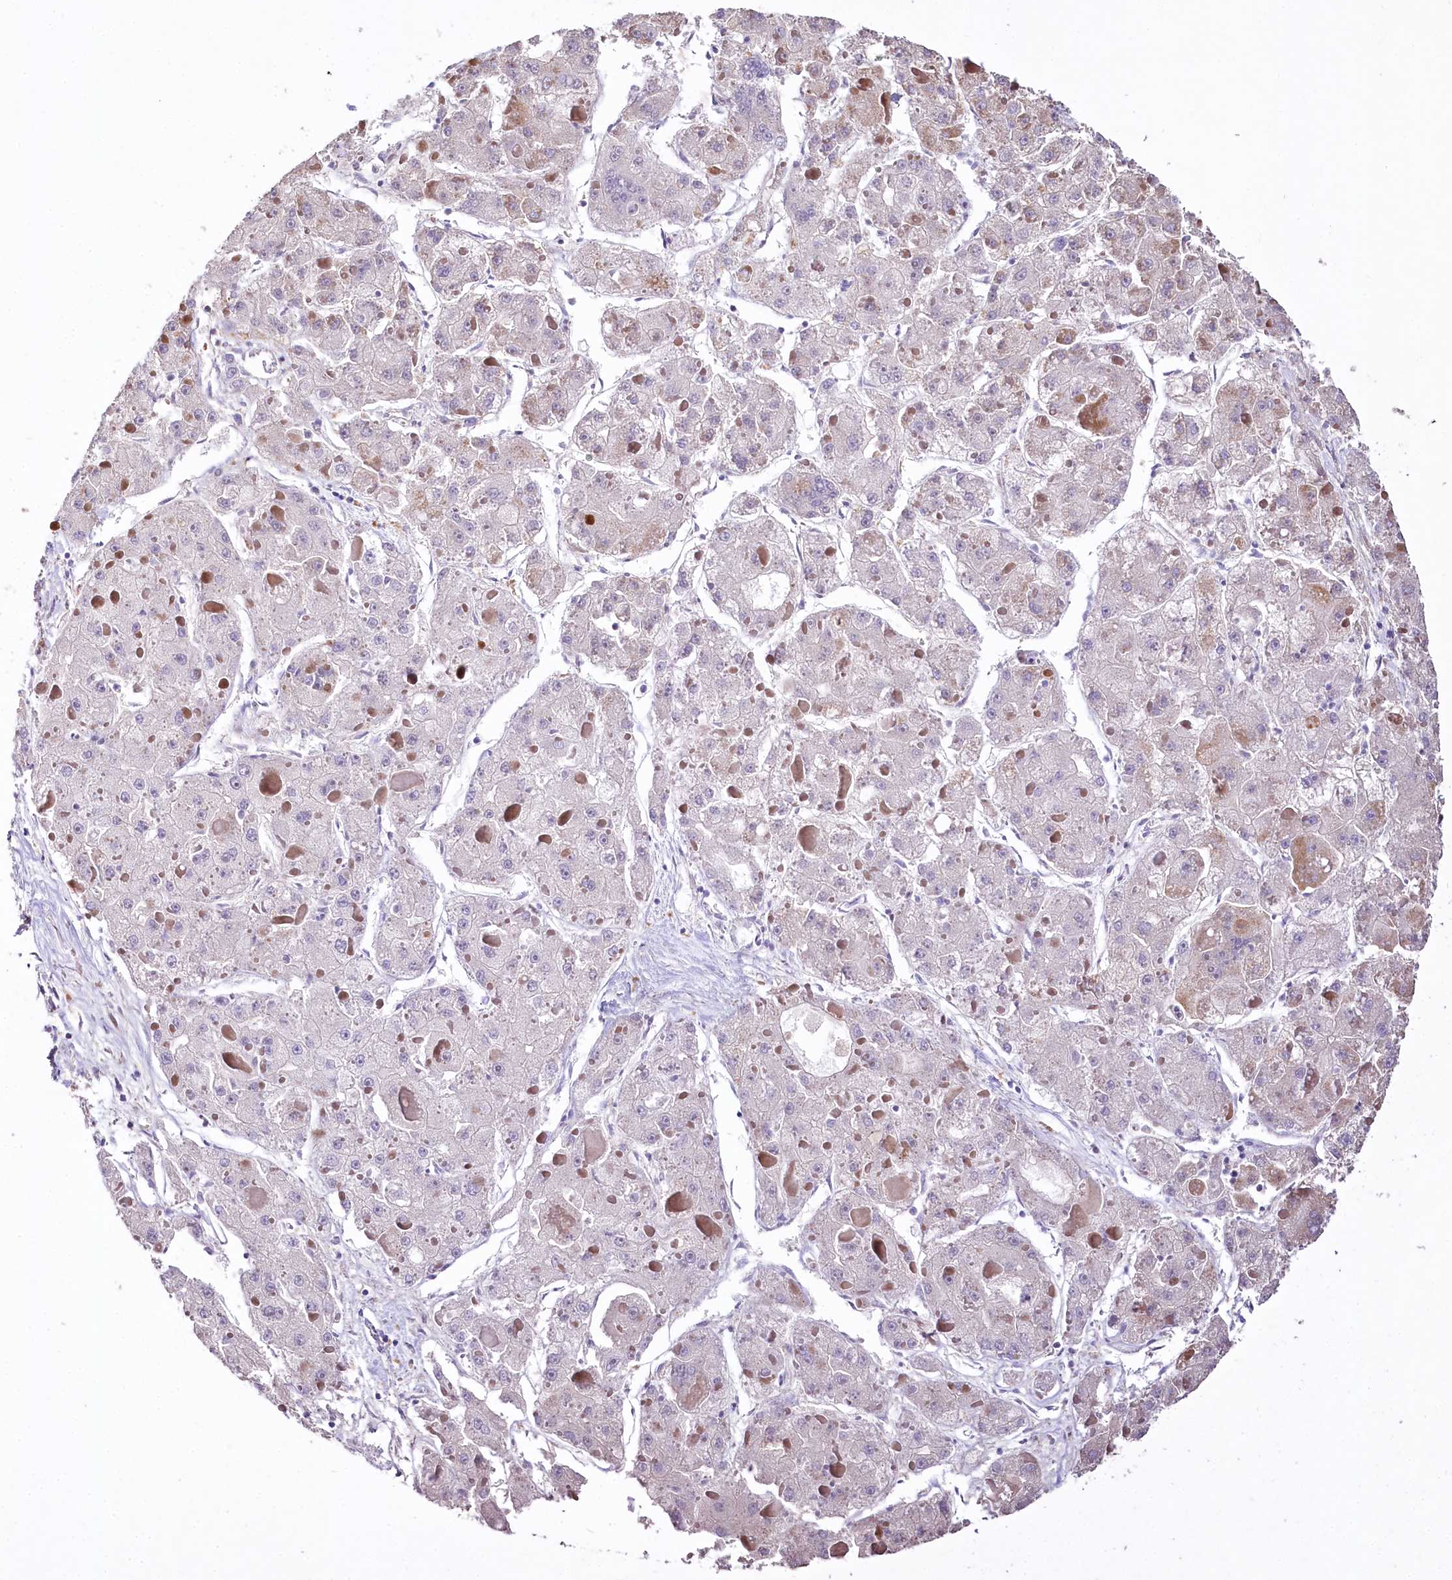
{"staining": {"intensity": "negative", "quantity": "none", "location": "none"}, "tissue": "liver cancer", "cell_type": "Tumor cells", "image_type": "cancer", "snomed": [{"axis": "morphology", "description": "Carcinoma, Hepatocellular, NOS"}, {"axis": "topography", "description": "Liver"}], "caption": "Hepatocellular carcinoma (liver) was stained to show a protein in brown. There is no significant staining in tumor cells.", "gene": "PTER", "patient": {"sex": "female", "age": 73}}